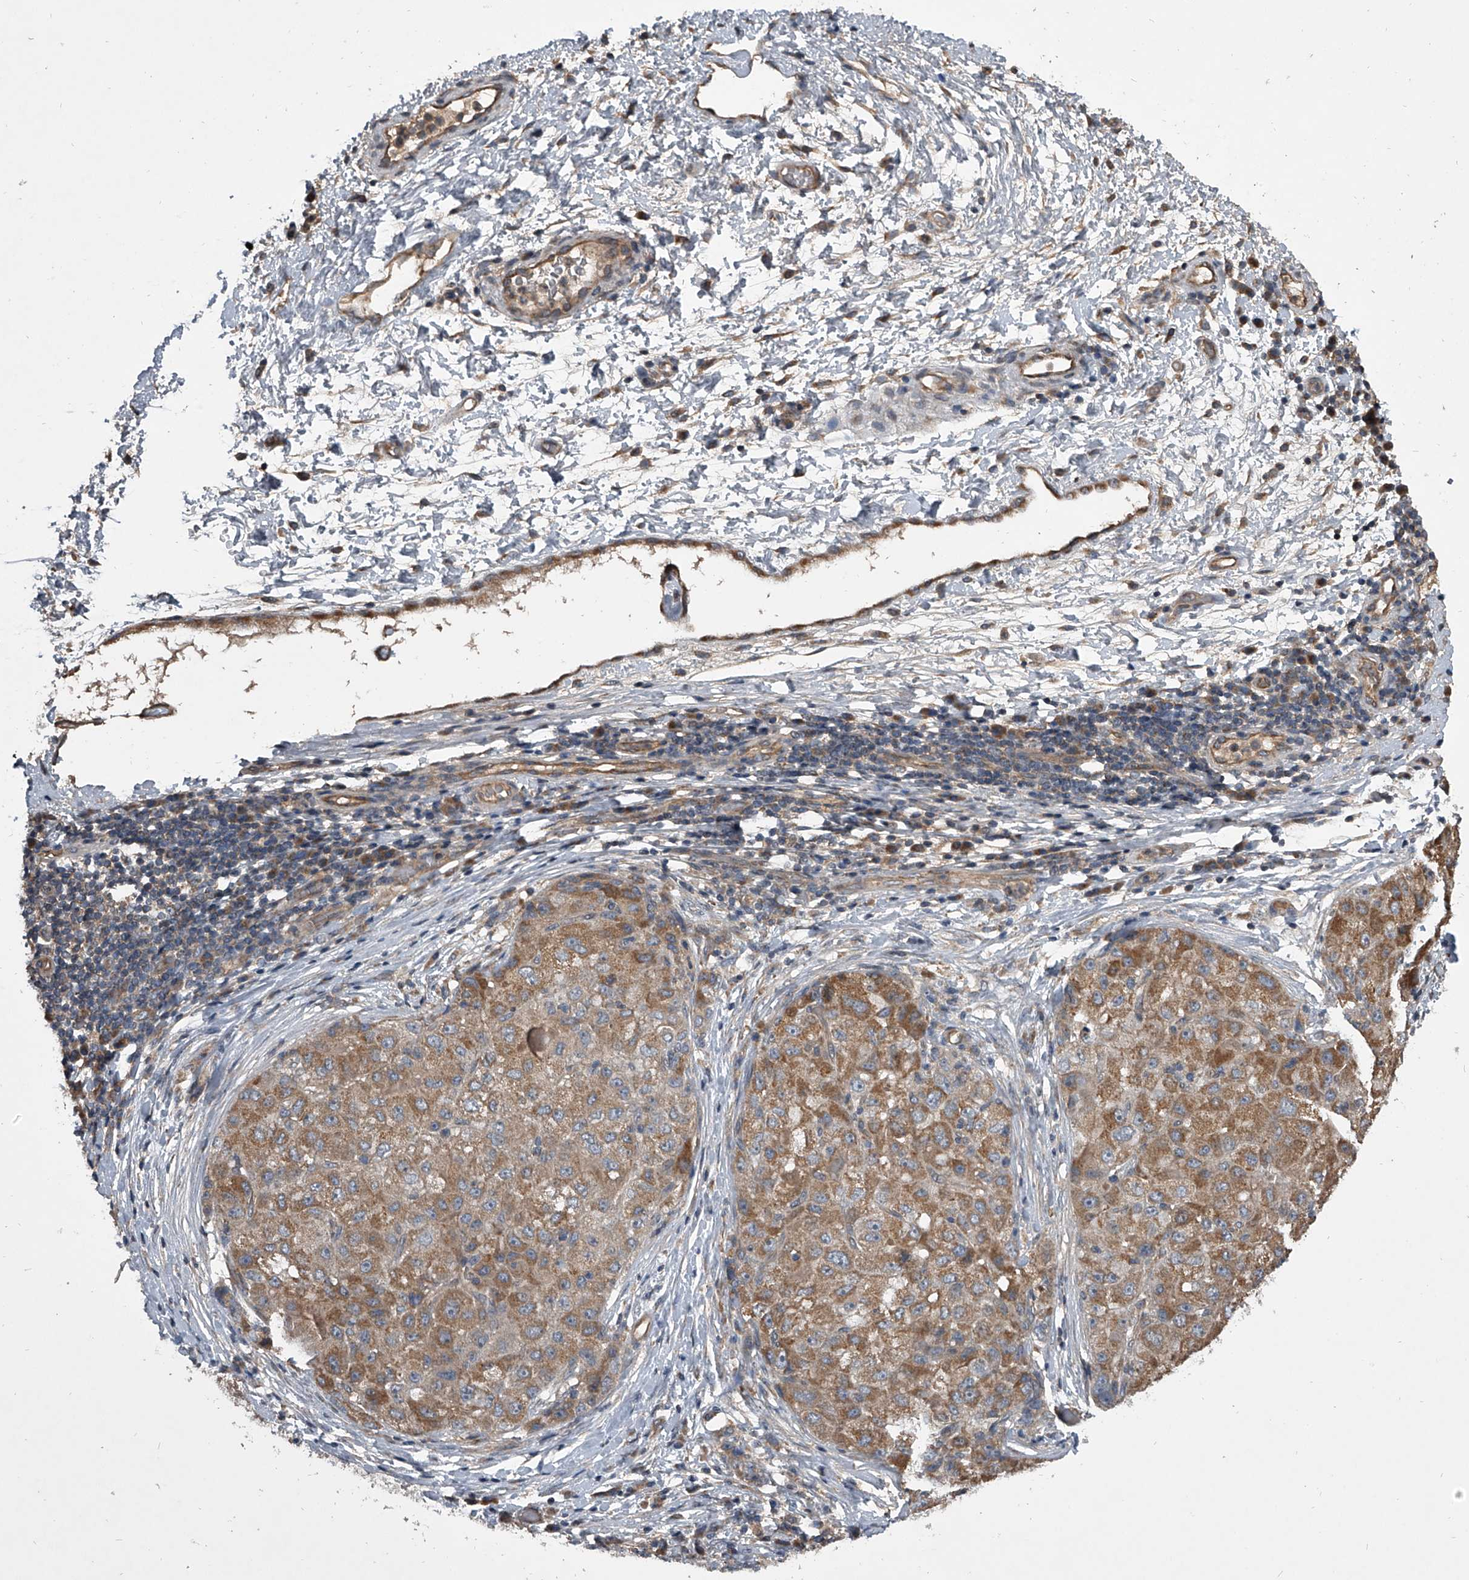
{"staining": {"intensity": "moderate", "quantity": ">75%", "location": "cytoplasmic/membranous"}, "tissue": "liver cancer", "cell_type": "Tumor cells", "image_type": "cancer", "snomed": [{"axis": "morphology", "description": "Carcinoma, Hepatocellular, NOS"}, {"axis": "topography", "description": "Liver"}], "caption": "Immunohistochemistry (IHC) (DAB) staining of hepatocellular carcinoma (liver) displays moderate cytoplasmic/membranous protein staining in about >75% of tumor cells.", "gene": "NFS1", "patient": {"sex": "male", "age": 80}}